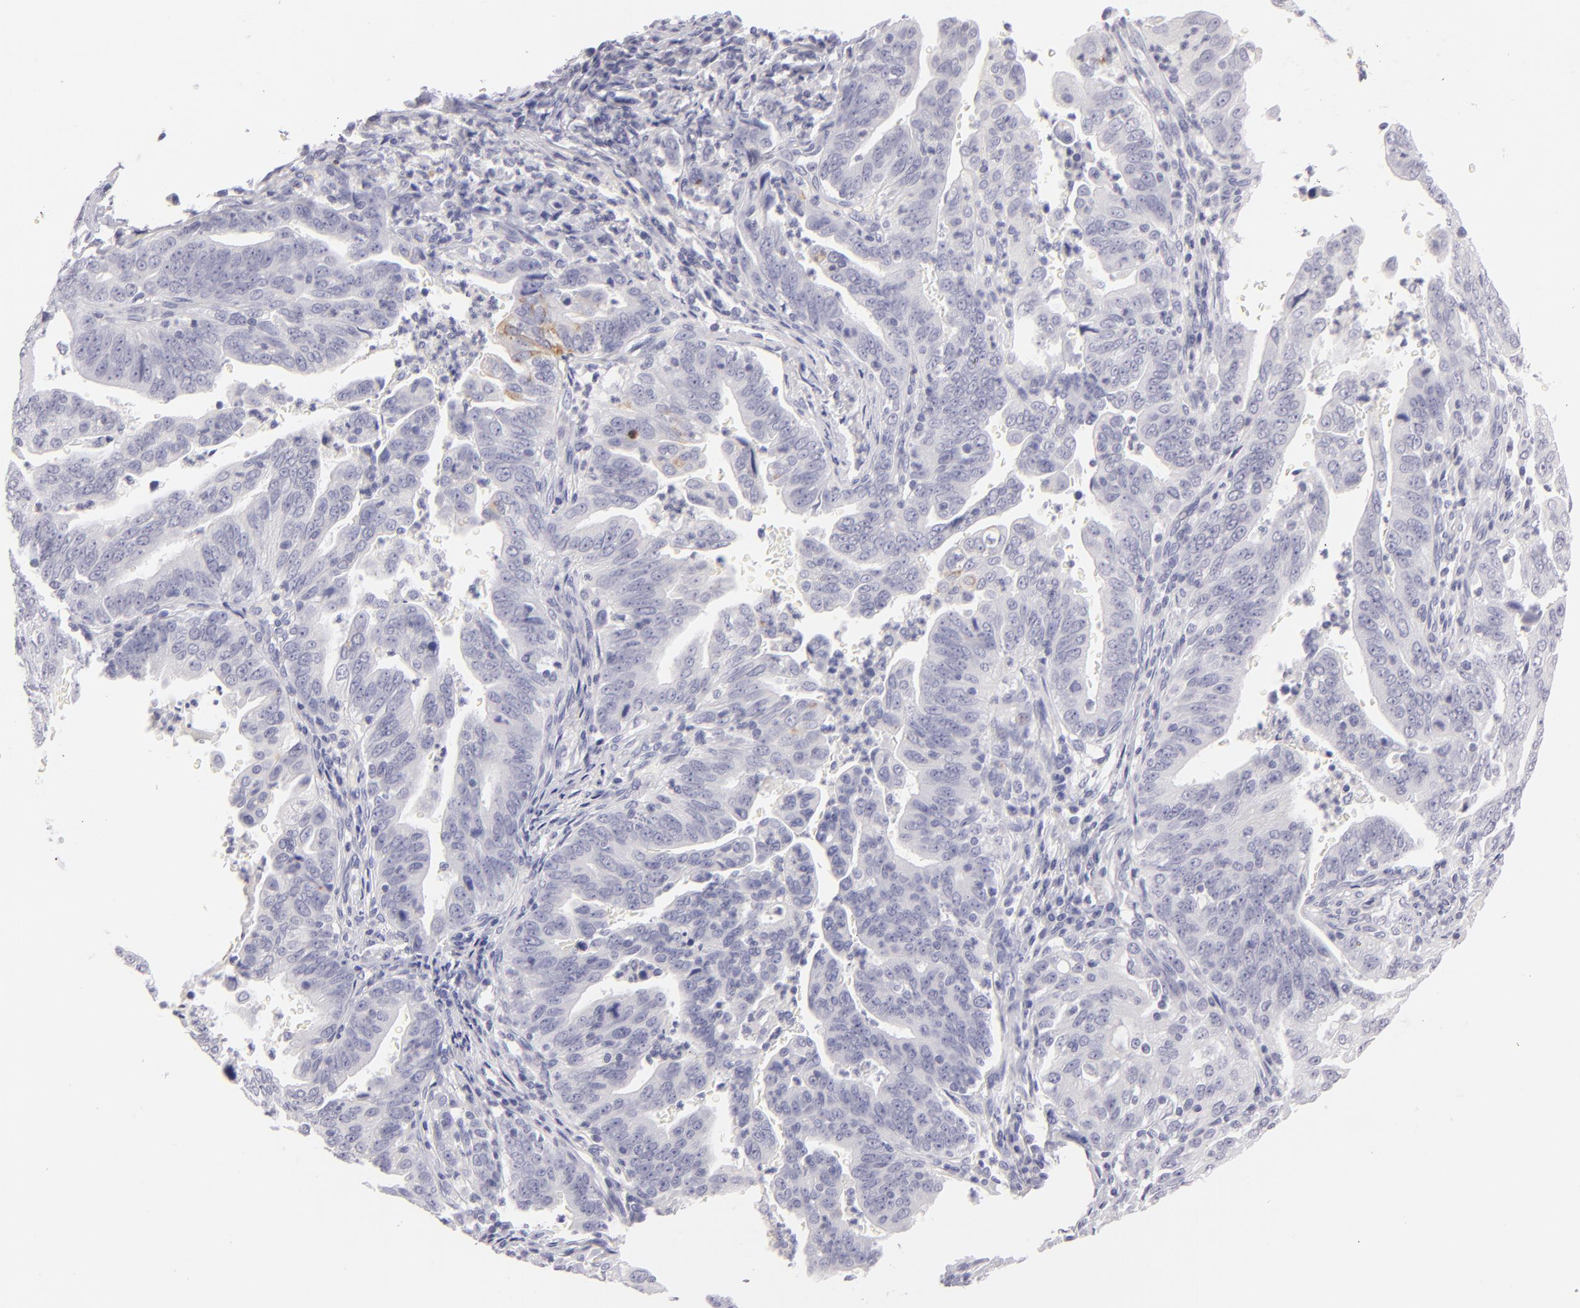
{"staining": {"intensity": "negative", "quantity": "none", "location": "none"}, "tissue": "stomach cancer", "cell_type": "Tumor cells", "image_type": "cancer", "snomed": [{"axis": "morphology", "description": "Adenocarcinoma, NOS"}, {"axis": "topography", "description": "Stomach, upper"}], "caption": "Image shows no significant protein expression in tumor cells of stomach cancer (adenocarcinoma). The staining is performed using DAB brown chromogen with nuclei counter-stained in using hematoxylin.", "gene": "TNNC1", "patient": {"sex": "female", "age": 50}}